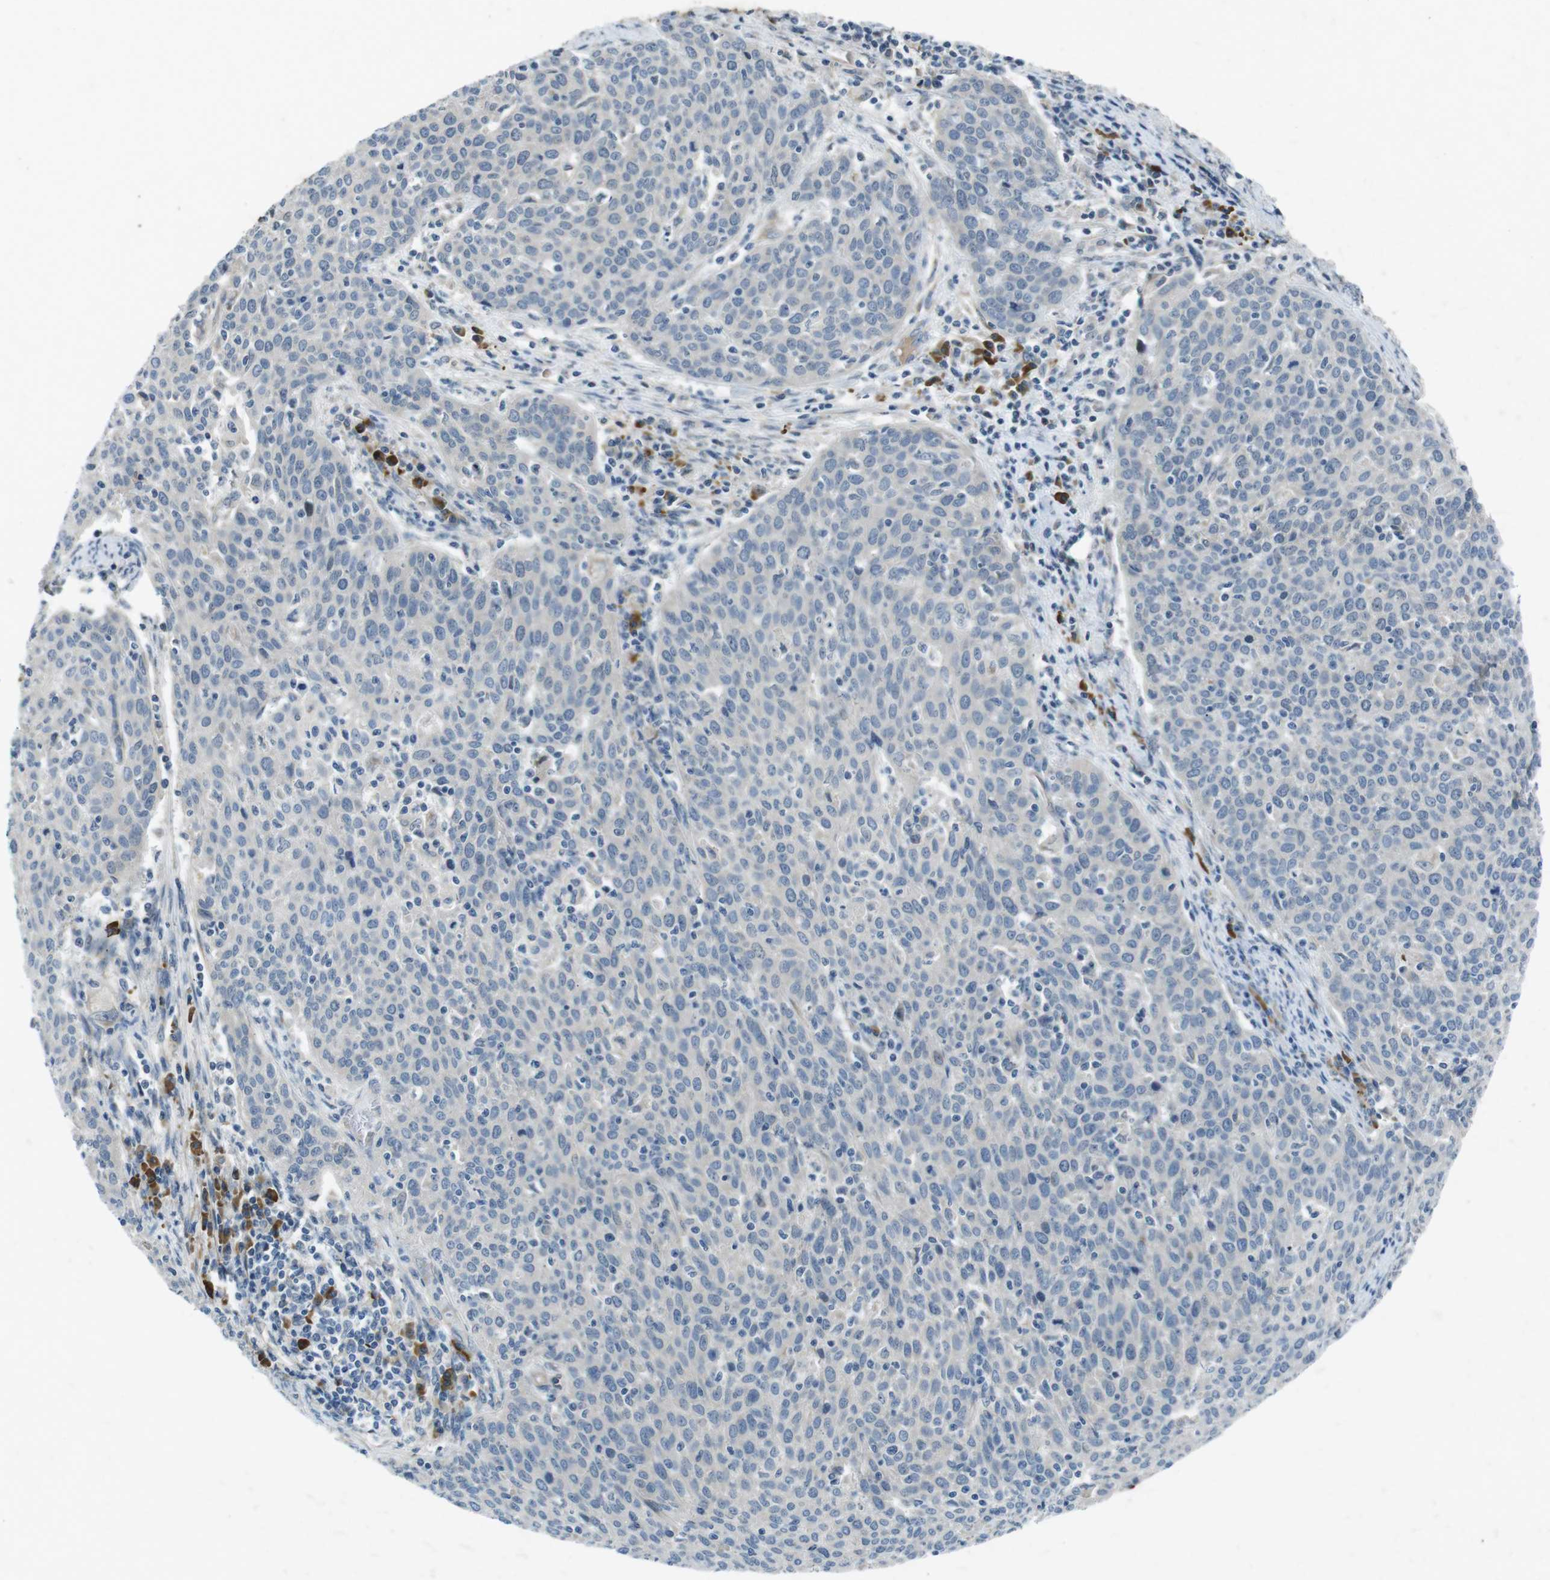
{"staining": {"intensity": "negative", "quantity": "none", "location": "none"}, "tissue": "cervical cancer", "cell_type": "Tumor cells", "image_type": "cancer", "snomed": [{"axis": "morphology", "description": "Squamous cell carcinoma, NOS"}, {"axis": "topography", "description": "Cervix"}], "caption": "IHC image of neoplastic tissue: cervical cancer (squamous cell carcinoma) stained with DAB shows no significant protein positivity in tumor cells.", "gene": "FLCN", "patient": {"sex": "female", "age": 38}}